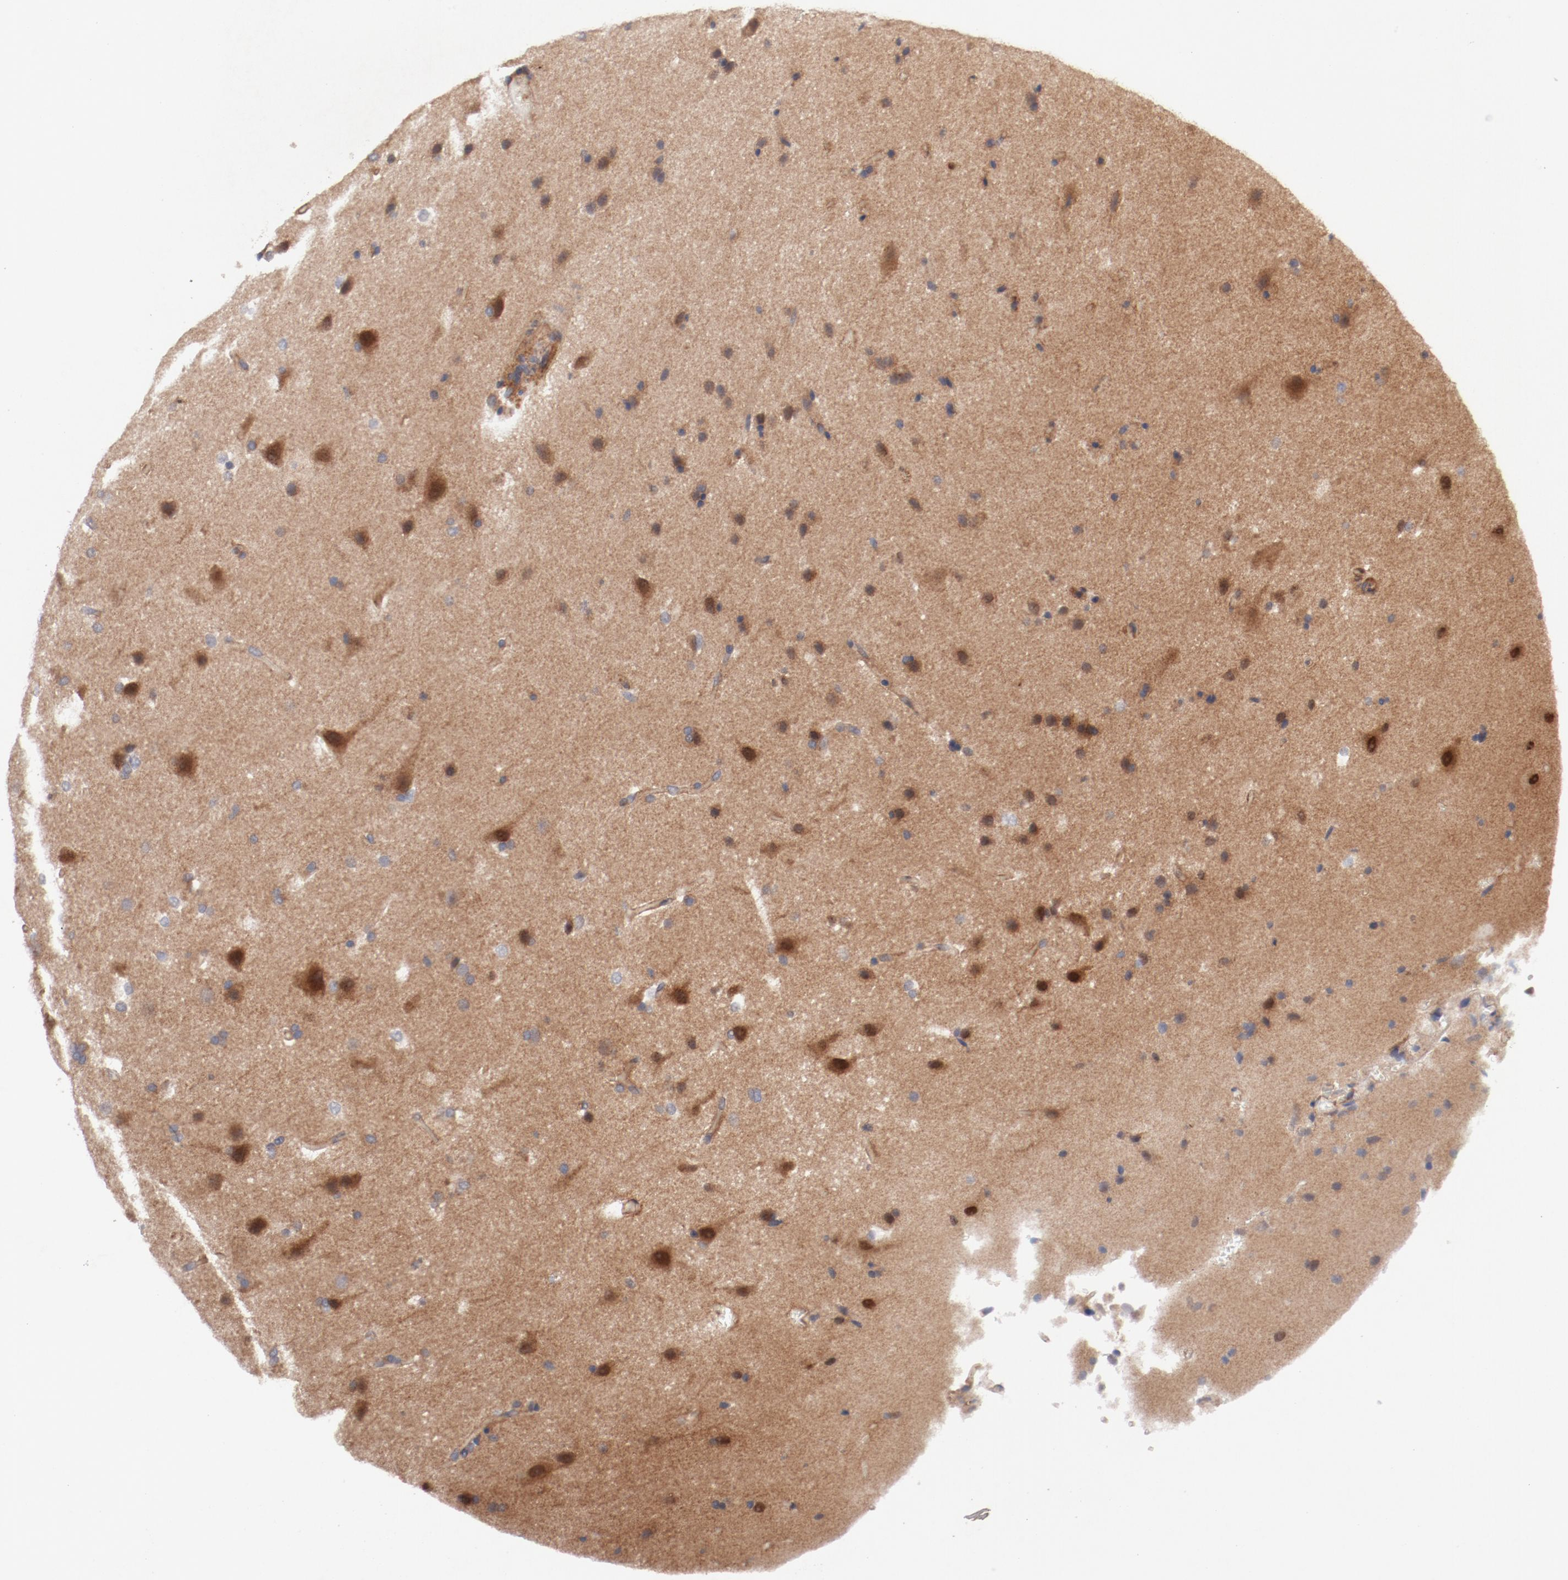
{"staining": {"intensity": "moderate", "quantity": ">75%", "location": "cytoplasmic/membranous"}, "tissue": "glioma", "cell_type": "Tumor cells", "image_type": "cancer", "snomed": [{"axis": "morphology", "description": "Glioma, malignant, Low grade"}, {"axis": "topography", "description": "Cerebral cortex"}], "caption": "Tumor cells show moderate cytoplasmic/membranous positivity in about >75% of cells in malignant glioma (low-grade).", "gene": "GUF1", "patient": {"sex": "female", "age": 47}}